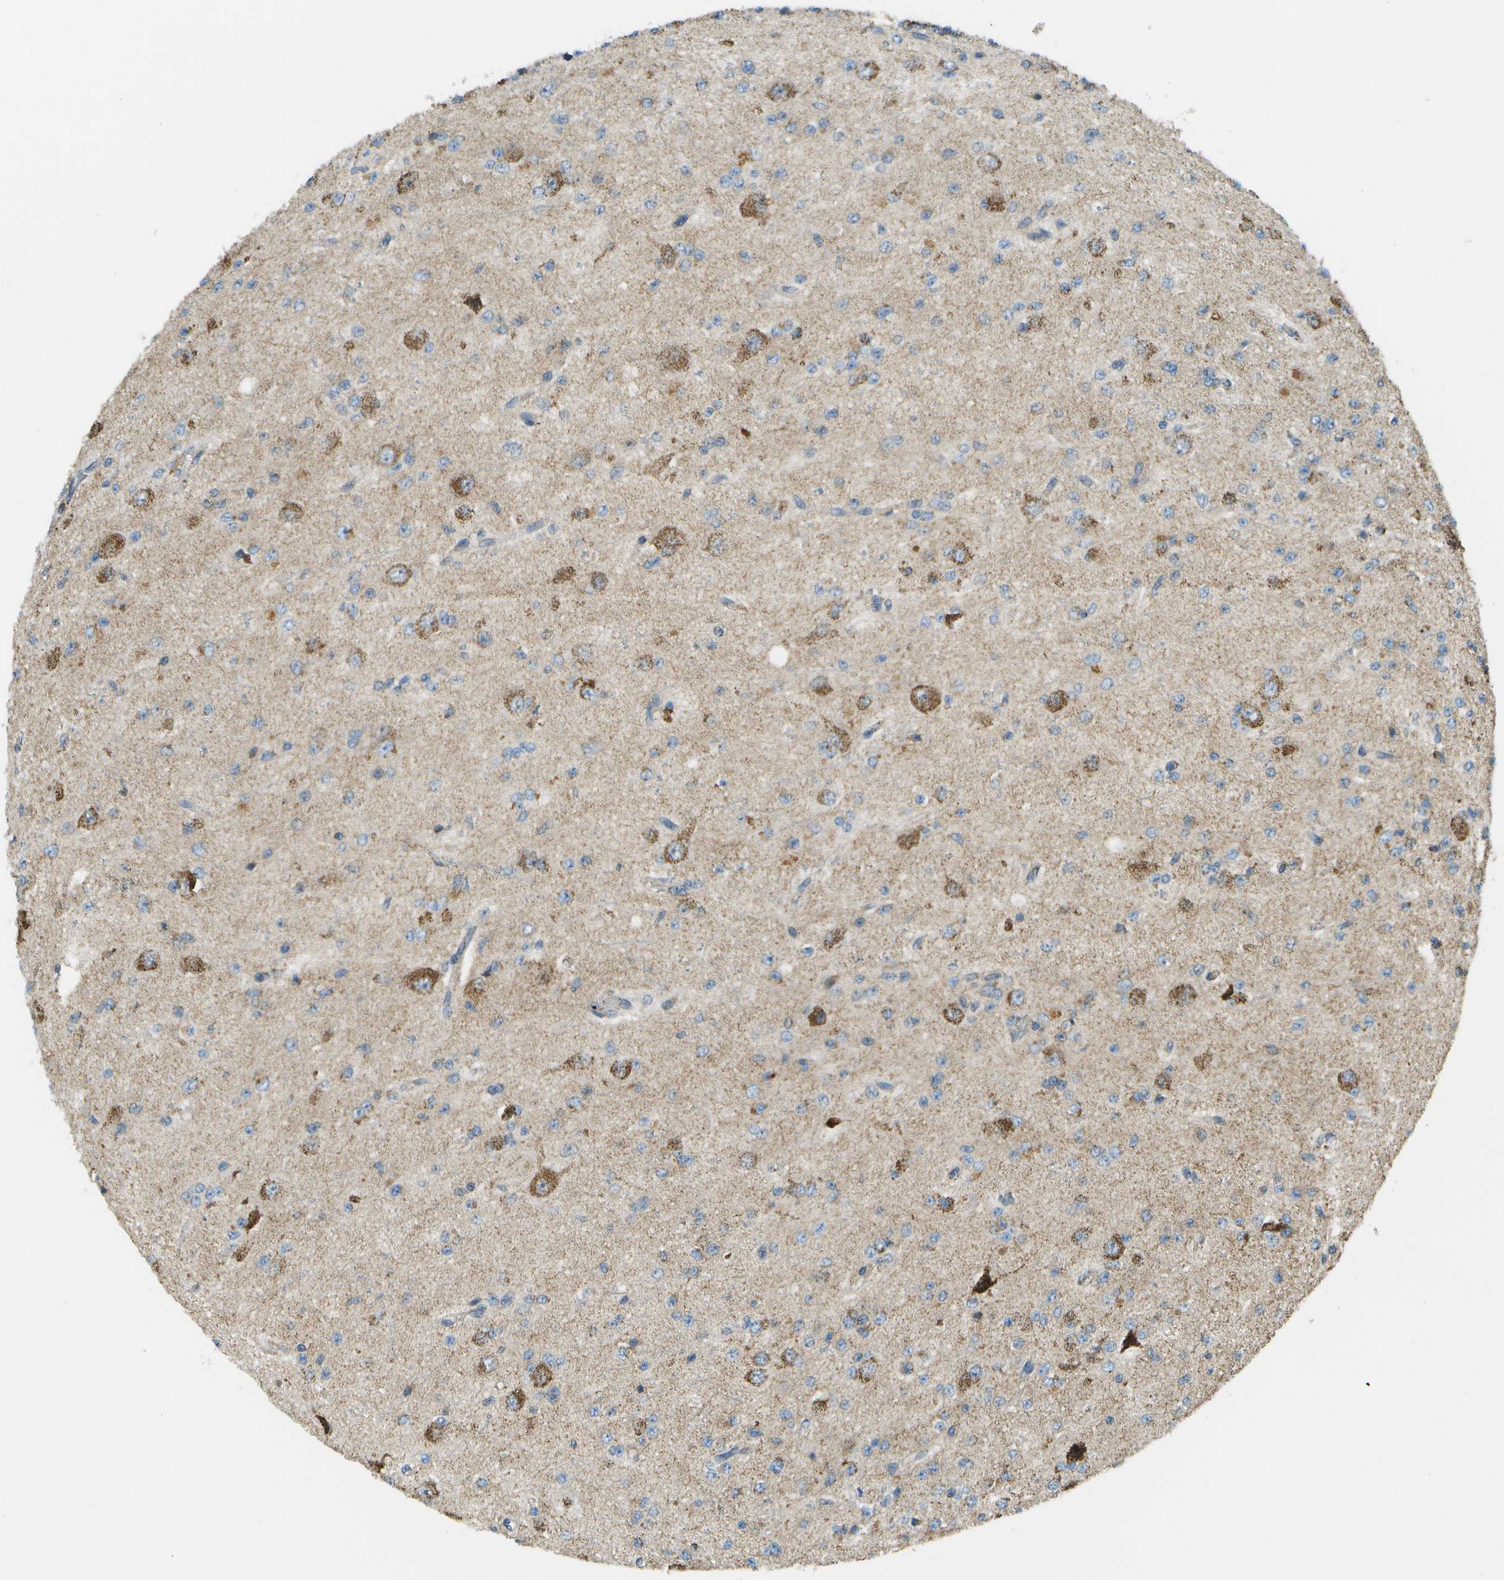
{"staining": {"intensity": "weak", "quantity": "<25%", "location": "cytoplasmic/membranous"}, "tissue": "glioma", "cell_type": "Tumor cells", "image_type": "cancer", "snomed": [{"axis": "morphology", "description": "Glioma, malignant, High grade"}, {"axis": "topography", "description": "pancreas cauda"}], "caption": "The photomicrograph demonstrates no staining of tumor cells in glioma.", "gene": "NRK", "patient": {"sex": "male", "age": 60}}